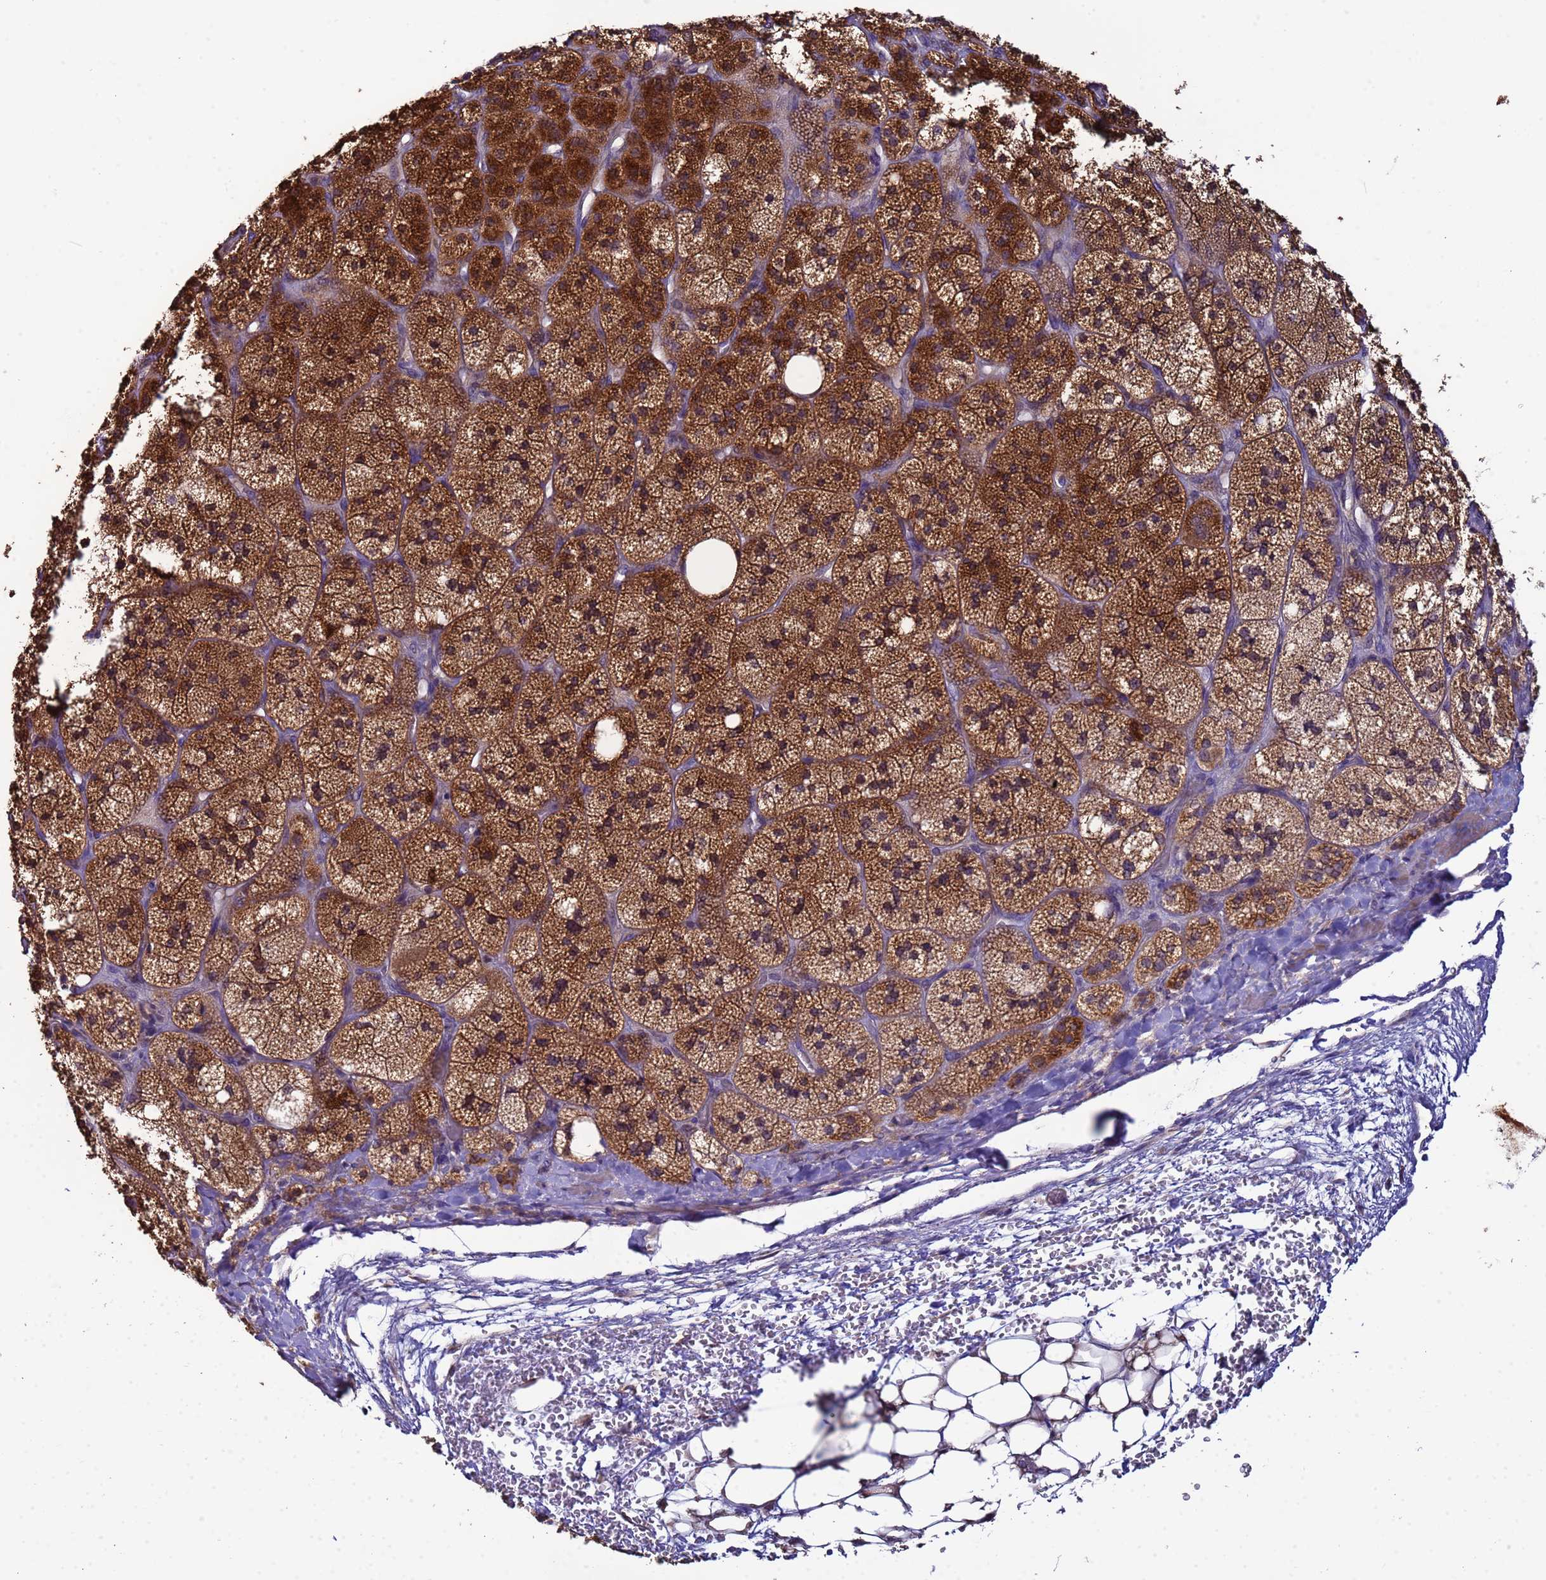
{"staining": {"intensity": "strong", "quantity": ">75%", "location": "cytoplasmic/membranous"}, "tissue": "adrenal gland", "cell_type": "Glandular cells", "image_type": "normal", "snomed": [{"axis": "morphology", "description": "Normal tissue, NOS"}, {"axis": "topography", "description": "Adrenal gland"}], "caption": "An immunohistochemistry histopathology image of benign tissue is shown. Protein staining in brown highlights strong cytoplasmic/membranous positivity in adrenal gland within glandular cells. The staining was performed using DAB (3,3'-diaminobenzidine) to visualize the protein expression in brown, while the nuclei were stained in blue with hematoxylin (Magnification: 20x).", "gene": "ELMOD2", "patient": {"sex": "male", "age": 61}}